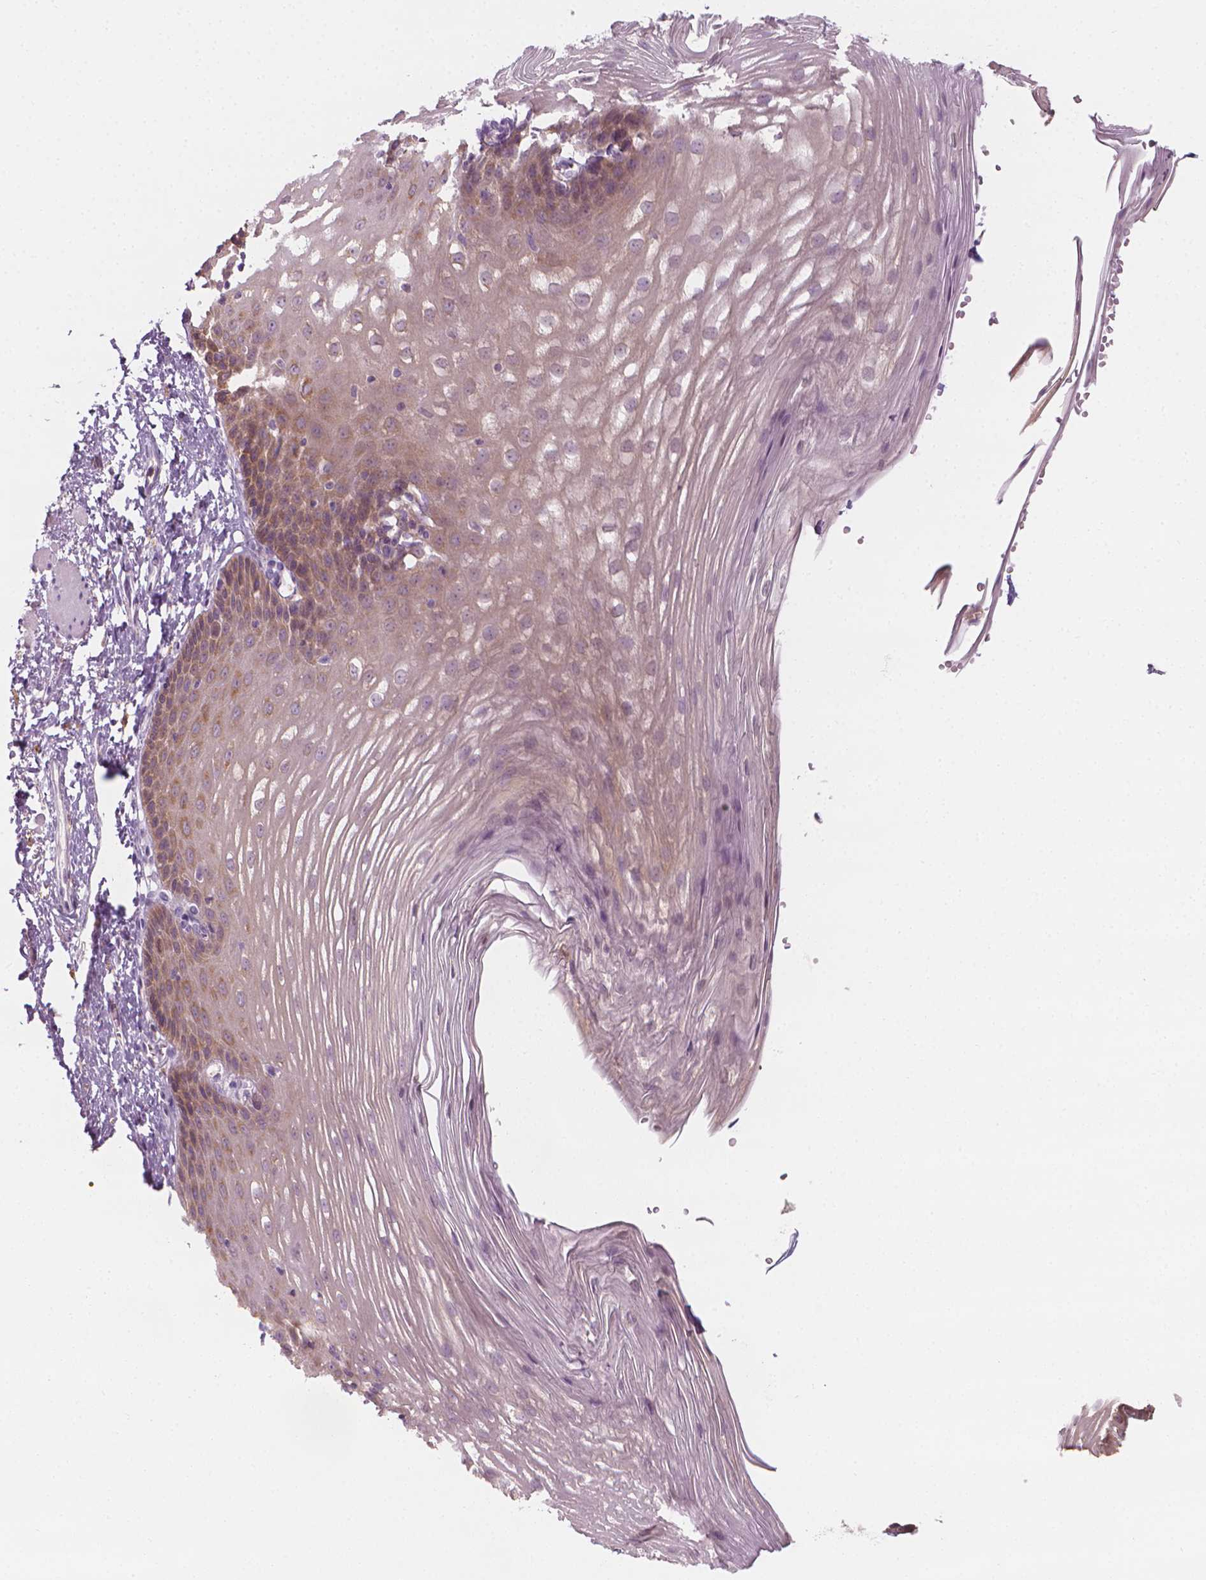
{"staining": {"intensity": "moderate", "quantity": "25%-75%", "location": "cytoplasmic/membranous"}, "tissue": "esophagus", "cell_type": "Squamous epithelial cells", "image_type": "normal", "snomed": [{"axis": "morphology", "description": "Normal tissue, NOS"}, {"axis": "topography", "description": "Esophagus"}], "caption": "Protein expression analysis of normal esophagus demonstrates moderate cytoplasmic/membranous positivity in about 25%-75% of squamous epithelial cells.", "gene": "SHMT1", "patient": {"sex": "male", "age": 62}}